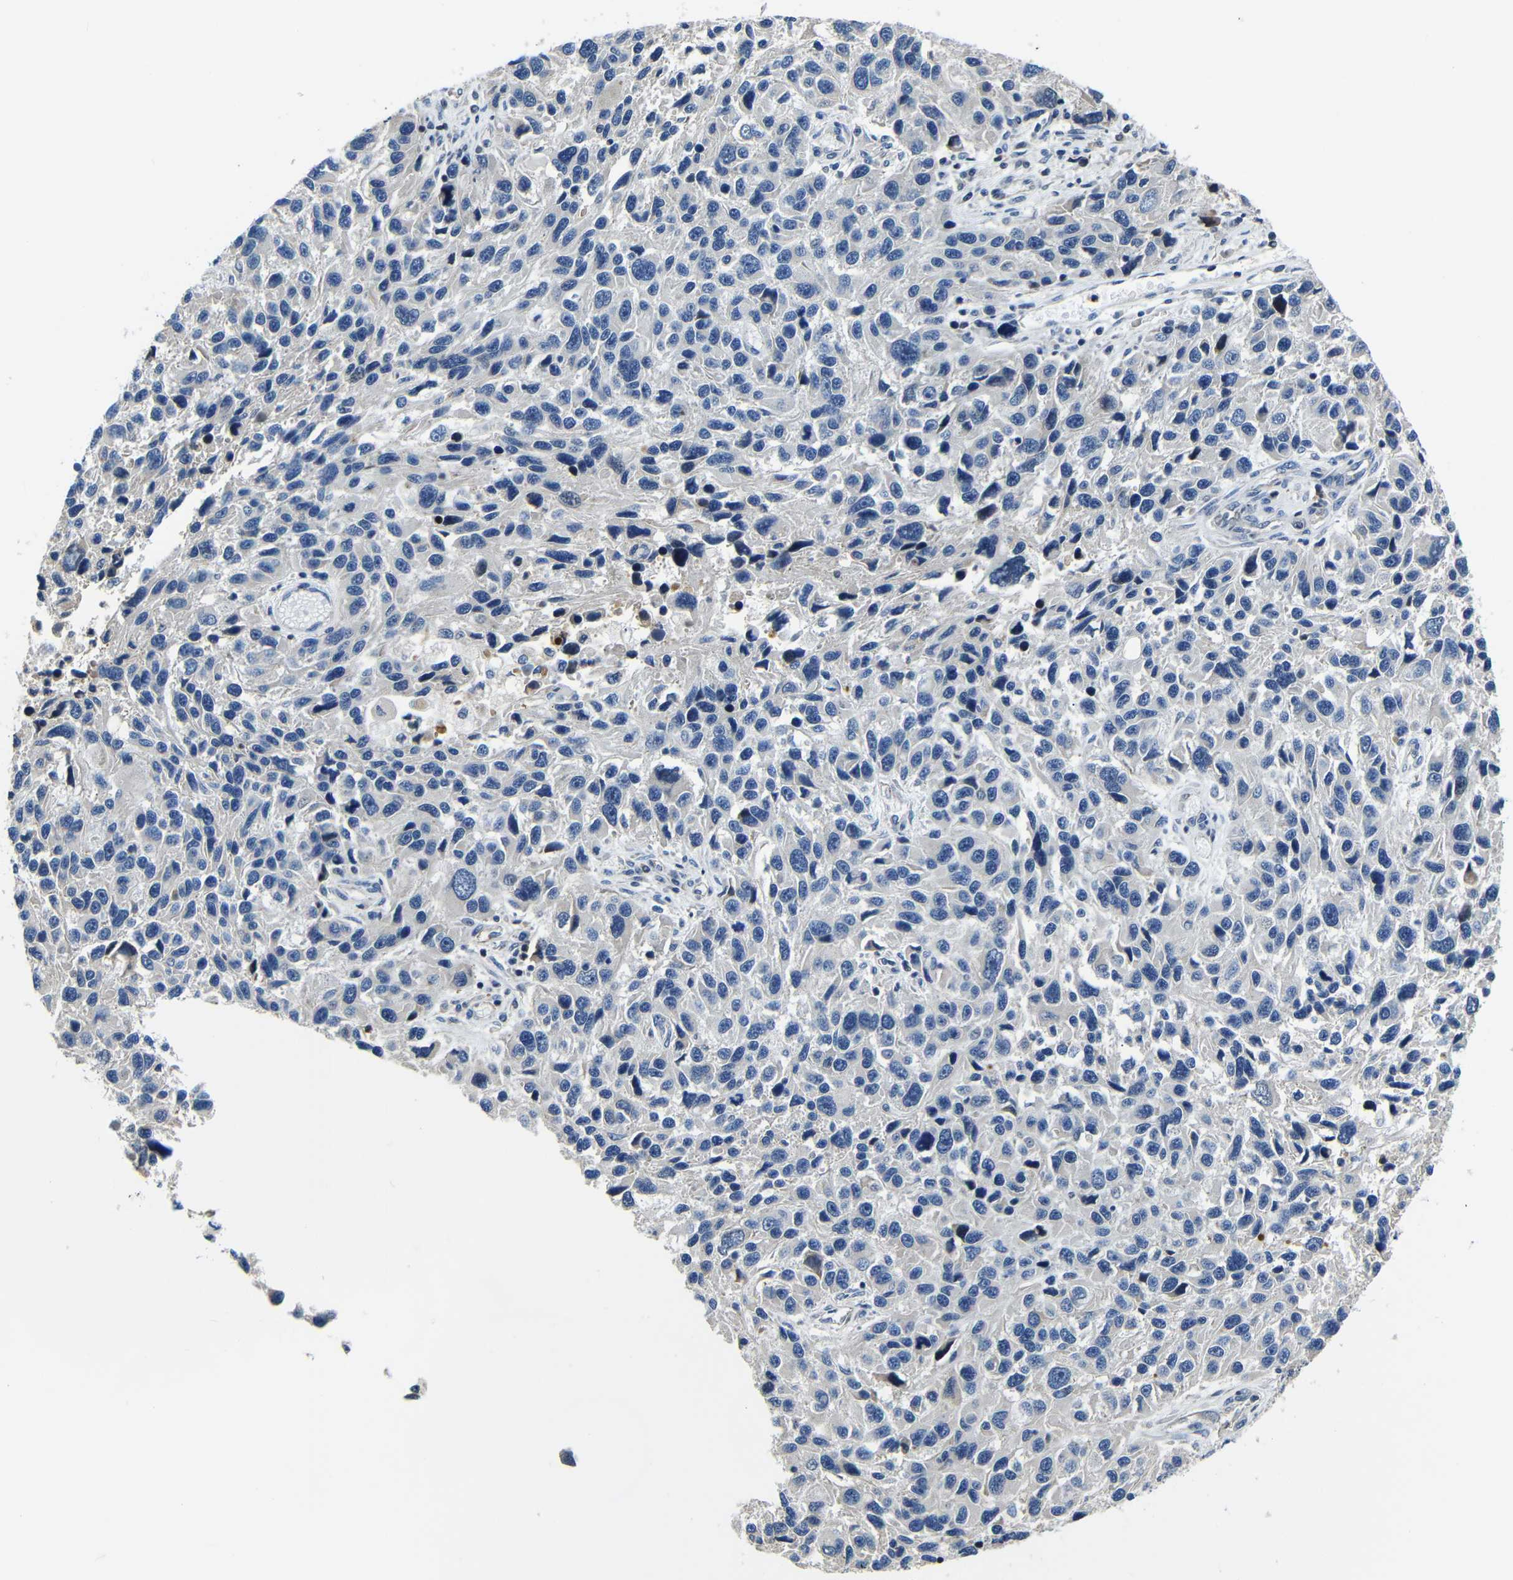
{"staining": {"intensity": "negative", "quantity": "none", "location": "none"}, "tissue": "melanoma", "cell_type": "Tumor cells", "image_type": "cancer", "snomed": [{"axis": "morphology", "description": "Malignant melanoma, NOS"}, {"axis": "topography", "description": "Skin"}], "caption": "DAB (3,3'-diaminobenzidine) immunohistochemical staining of human malignant melanoma exhibits no significant staining in tumor cells. (Immunohistochemistry, brightfield microscopy, high magnification).", "gene": "AFDN", "patient": {"sex": "male", "age": 53}}